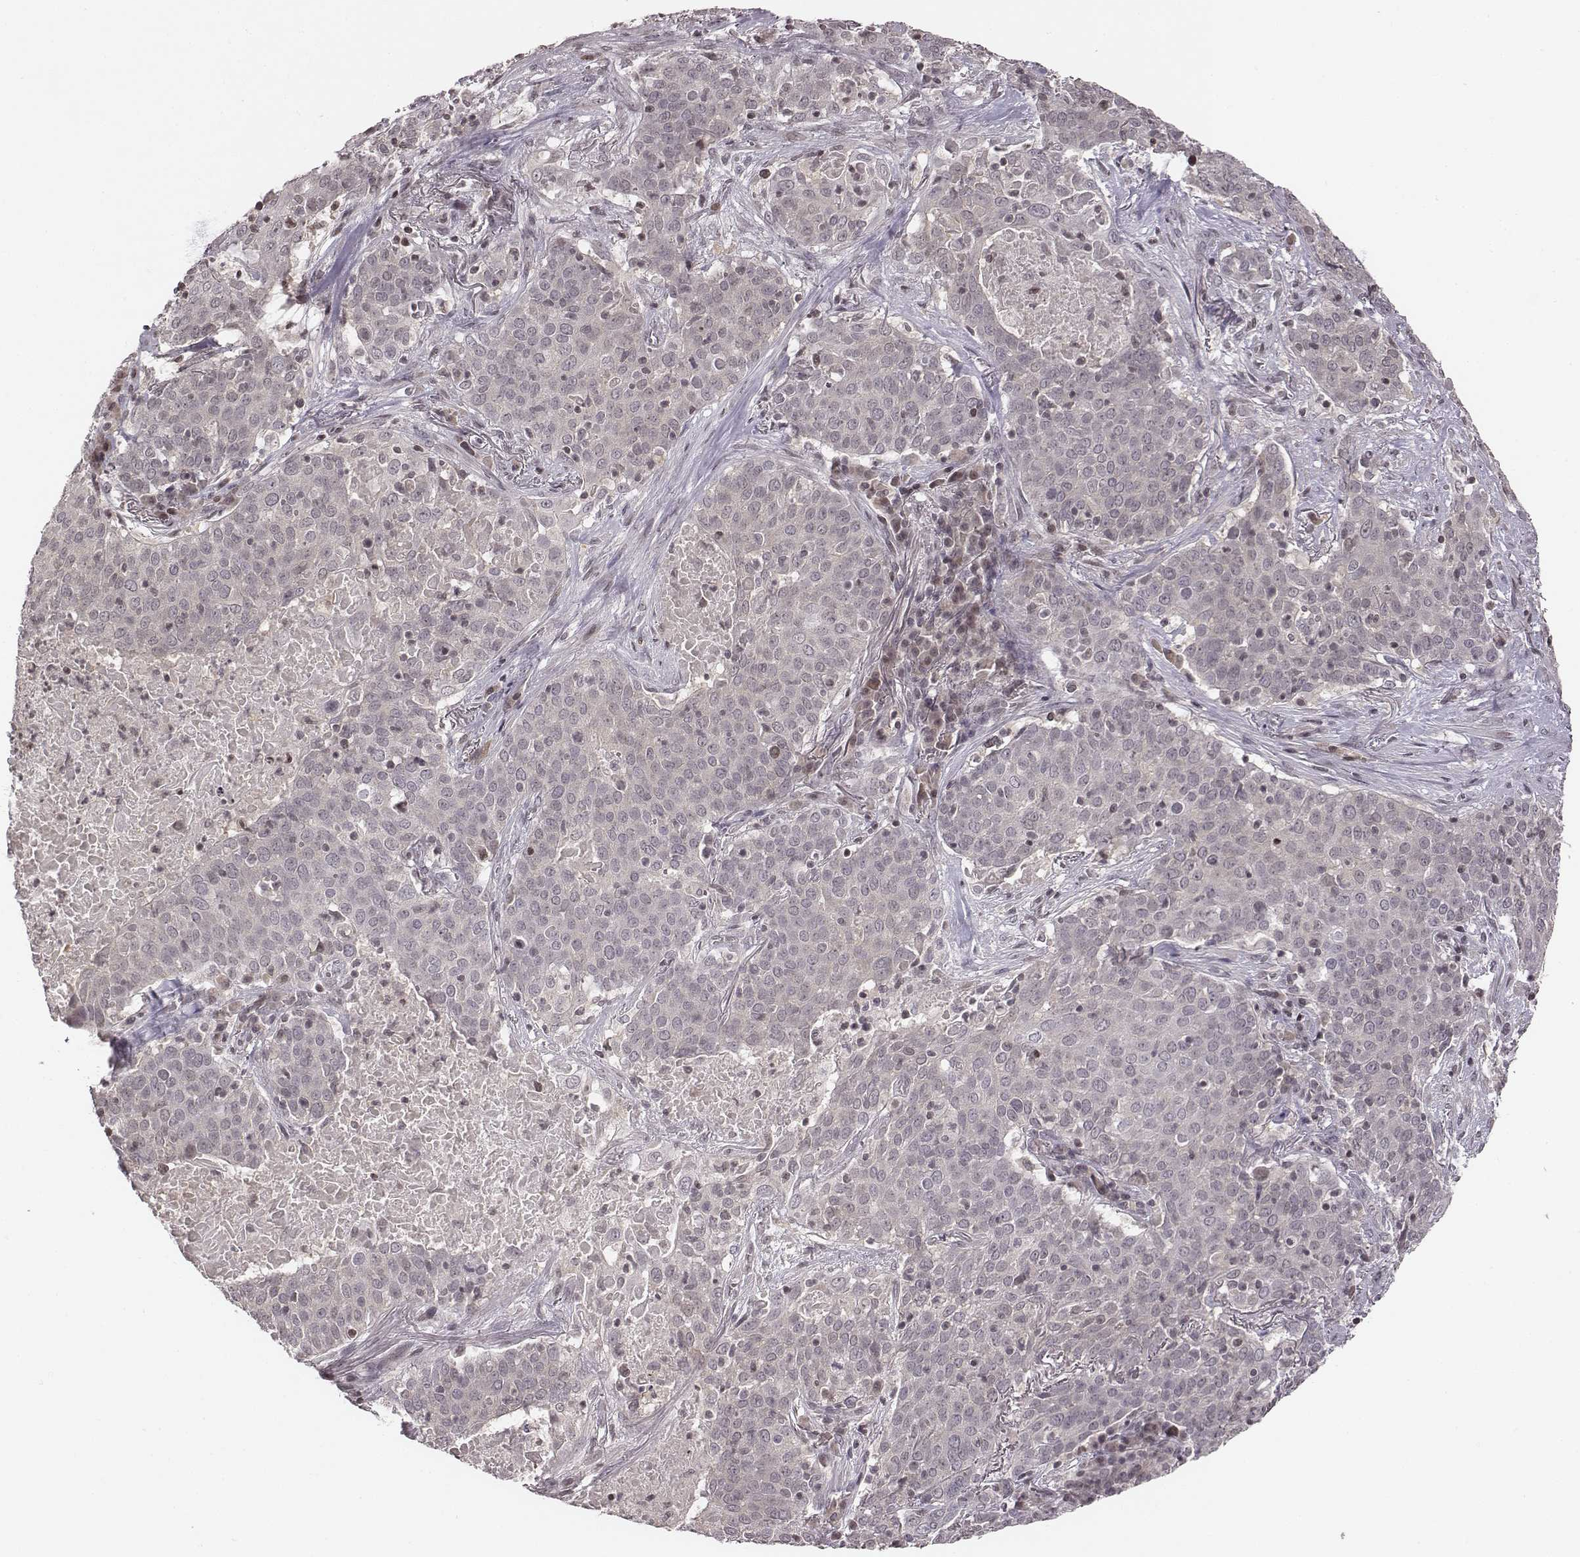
{"staining": {"intensity": "negative", "quantity": "none", "location": "none"}, "tissue": "lung cancer", "cell_type": "Tumor cells", "image_type": "cancer", "snomed": [{"axis": "morphology", "description": "Squamous cell carcinoma, NOS"}, {"axis": "topography", "description": "Lung"}], "caption": "Immunohistochemical staining of lung squamous cell carcinoma shows no significant staining in tumor cells.", "gene": "GRM4", "patient": {"sex": "male", "age": 82}}